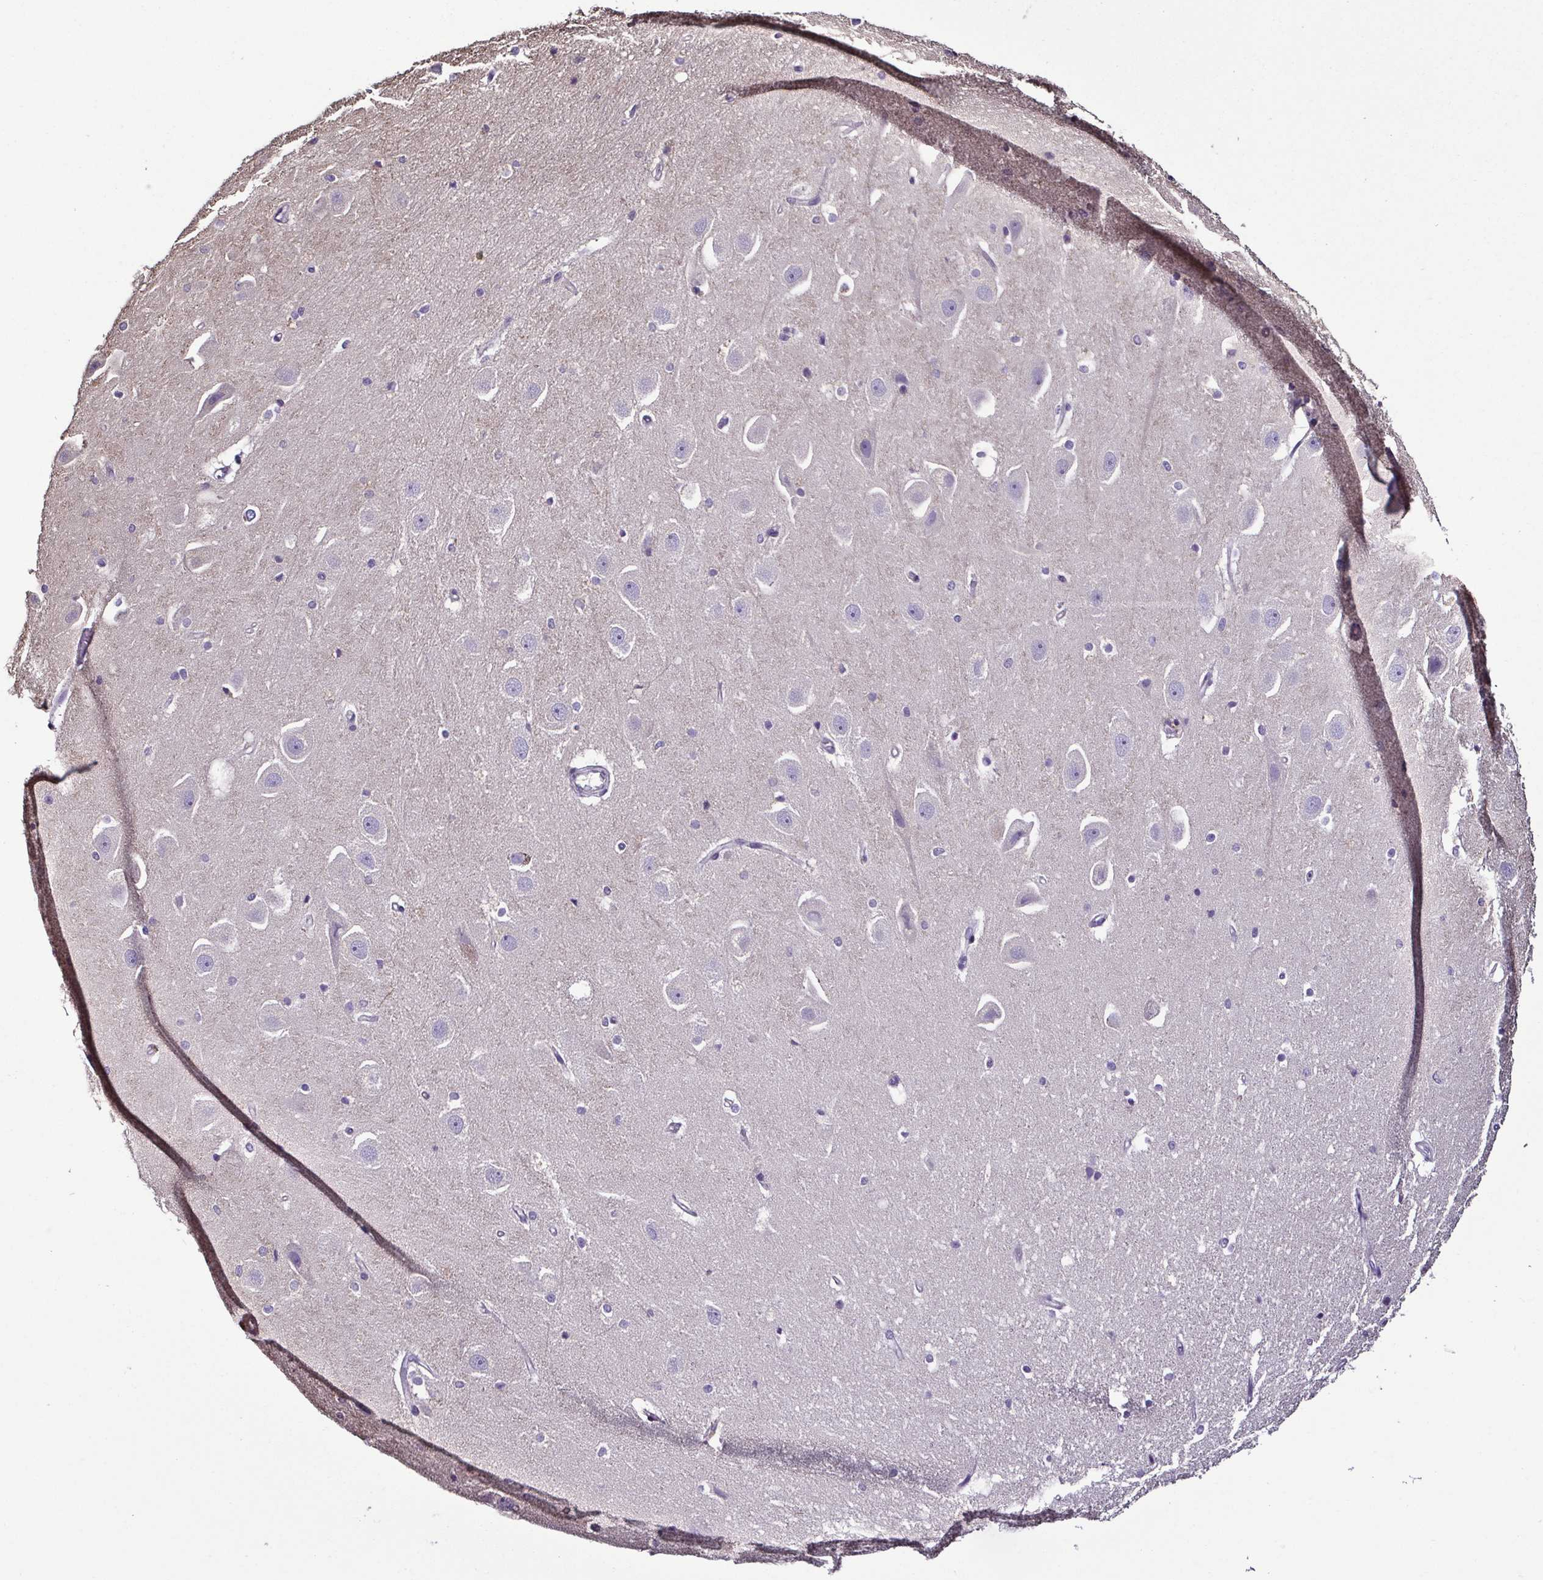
{"staining": {"intensity": "negative", "quantity": "none", "location": "none"}, "tissue": "hippocampus", "cell_type": "Glial cells", "image_type": "normal", "snomed": [{"axis": "morphology", "description": "Normal tissue, NOS"}, {"axis": "topography", "description": "Hippocampus"}], "caption": "IHC histopathology image of normal hippocampus: human hippocampus stained with DAB displays no significant protein expression in glial cells. (DAB (3,3'-diaminobenzidine) immunohistochemistry (IHC) visualized using brightfield microscopy, high magnification).", "gene": "LMOD2", "patient": {"sex": "male", "age": 63}}